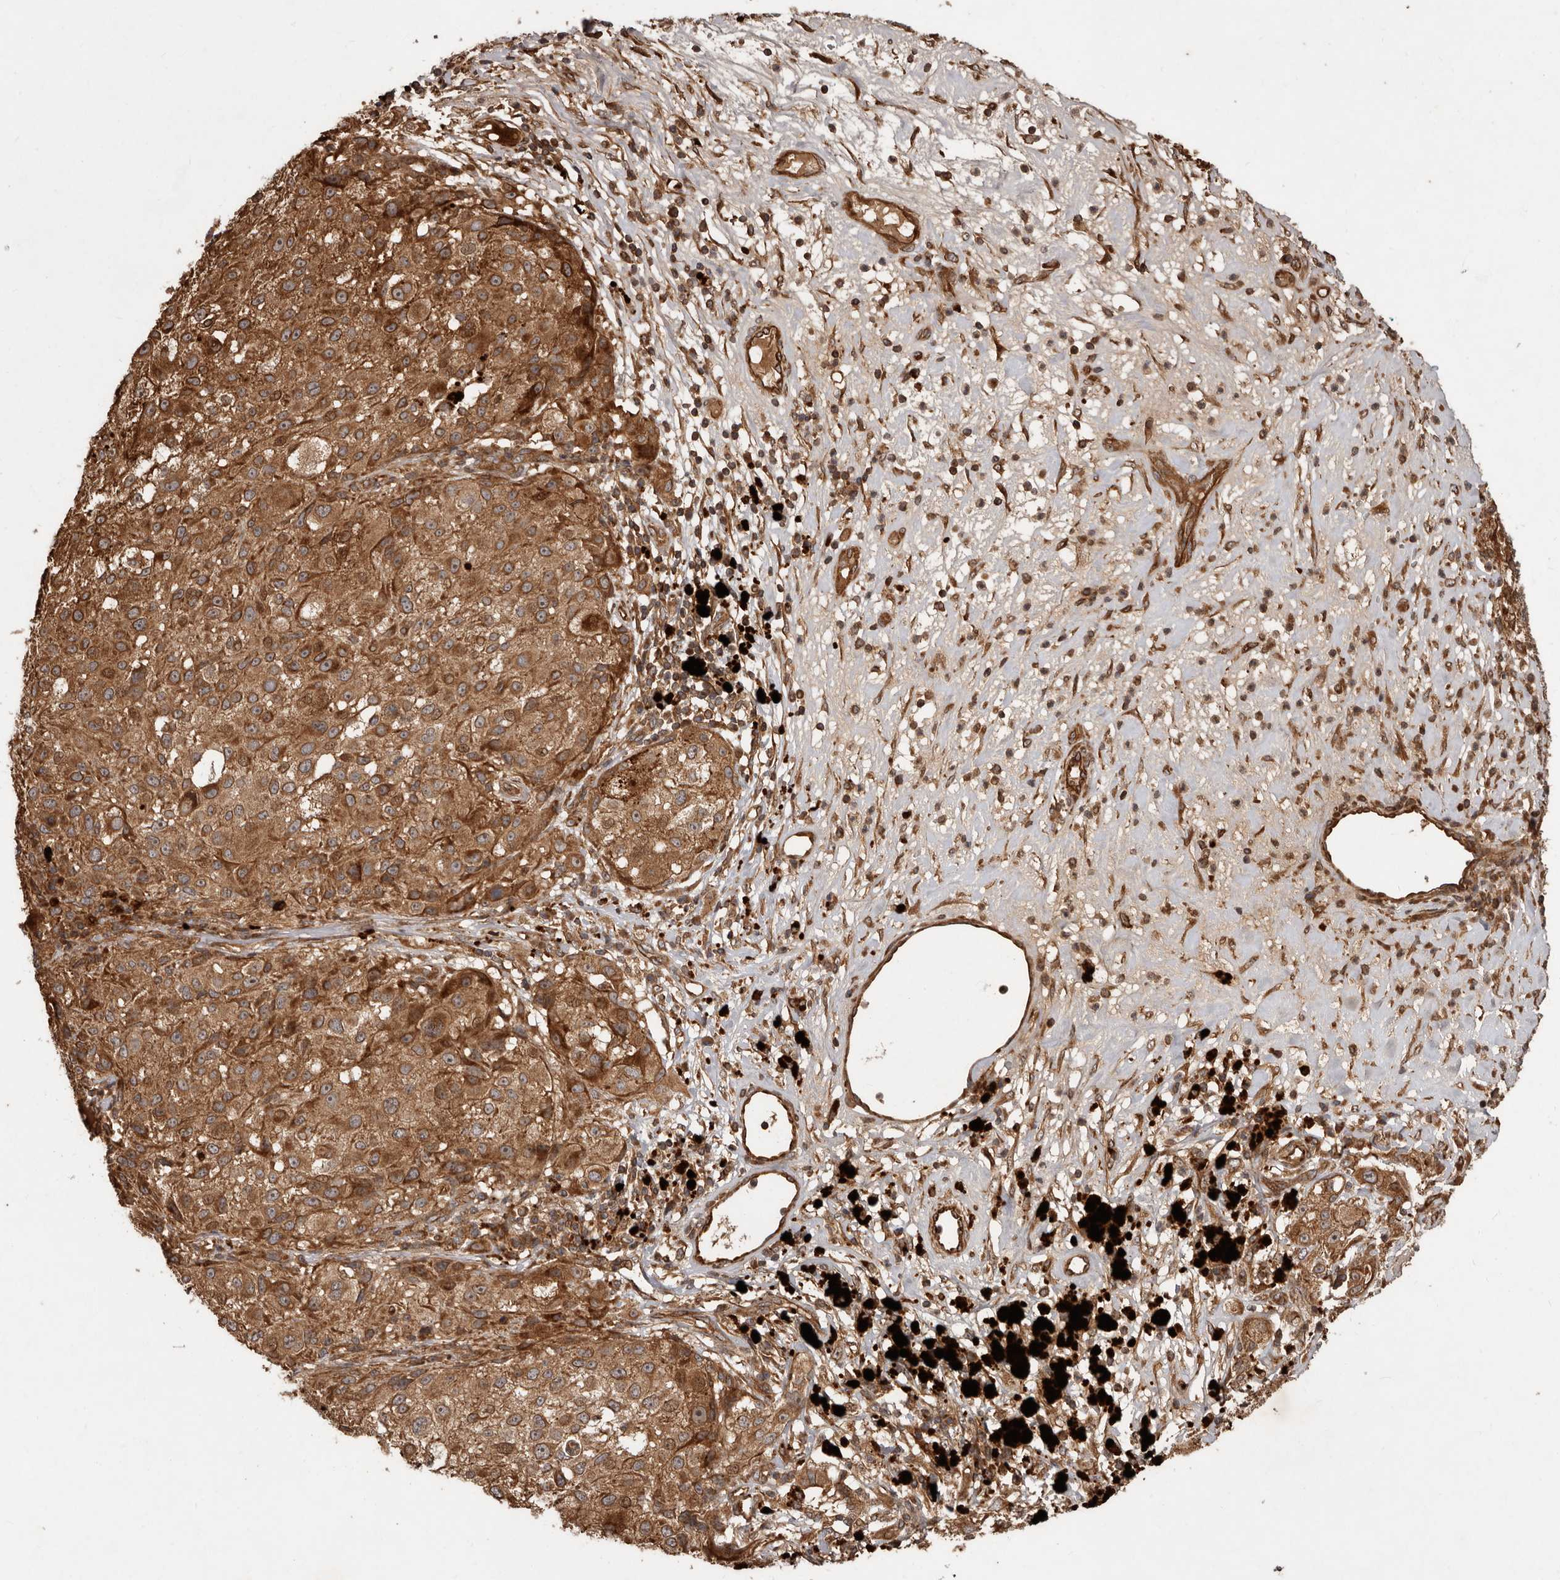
{"staining": {"intensity": "moderate", "quantity": ">75%", "location": "cytoplasmic/membranous"}, "tissue": "melanoma", "cell_type": "Tumor cells", "image_type": "cancer", "snomed": [{"axis": "morphology", "description": "Necrosis, NOS"}, {"axis": "morphology", "description": "Malignant melanoma, NOS"}, {"axis": "topography", "description": "Skin"}], "caption": "Protein positivity by IHC demonstrates moderate cytoplasmic/membranous staining in approximately >75% of tumor cells in melanoma.", "gene": "STK36", "patient": {"sex": "female", "age": 87}}